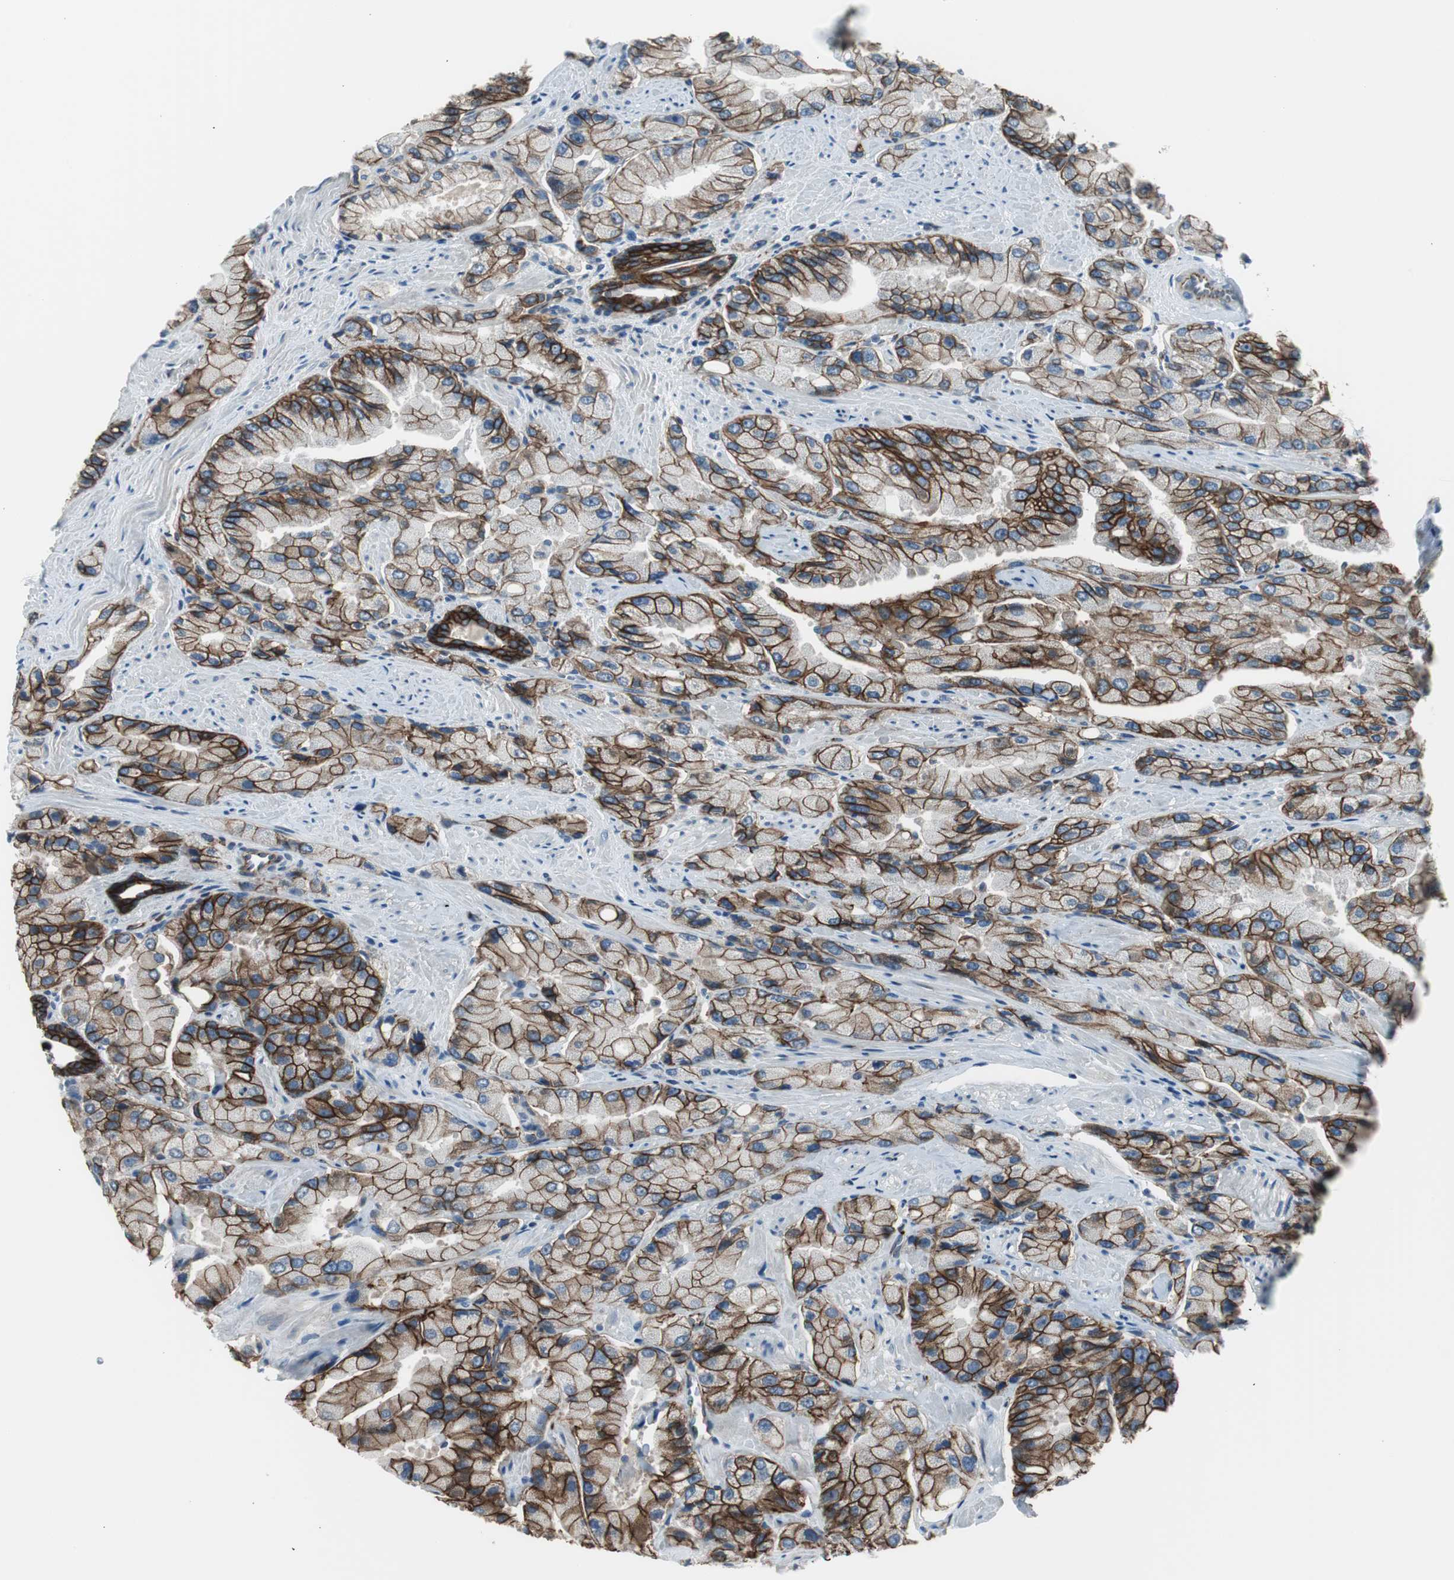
{"staining": {"intensity": "strong", "quantity": ">75%", "location": "cytoplasmic/membranous"}, "tissue": "prostate cancer", "cell_type": "Tumor cells", "image_type": "cancer", "snomed": [{"axis": "morphology", "description": "Adenocarcinoma, High grade"}, {"axis": "topography", "description": "Prostate"}], "caption": "The immunohistochemical stain highlights strong cytoplasmic/membranous staining in tumor cells of prostate cancer (adenocarcinoma (high-grade)) tissue.", "gene": "STXBP4", "patient": {"sex": "male", "age": 58}}